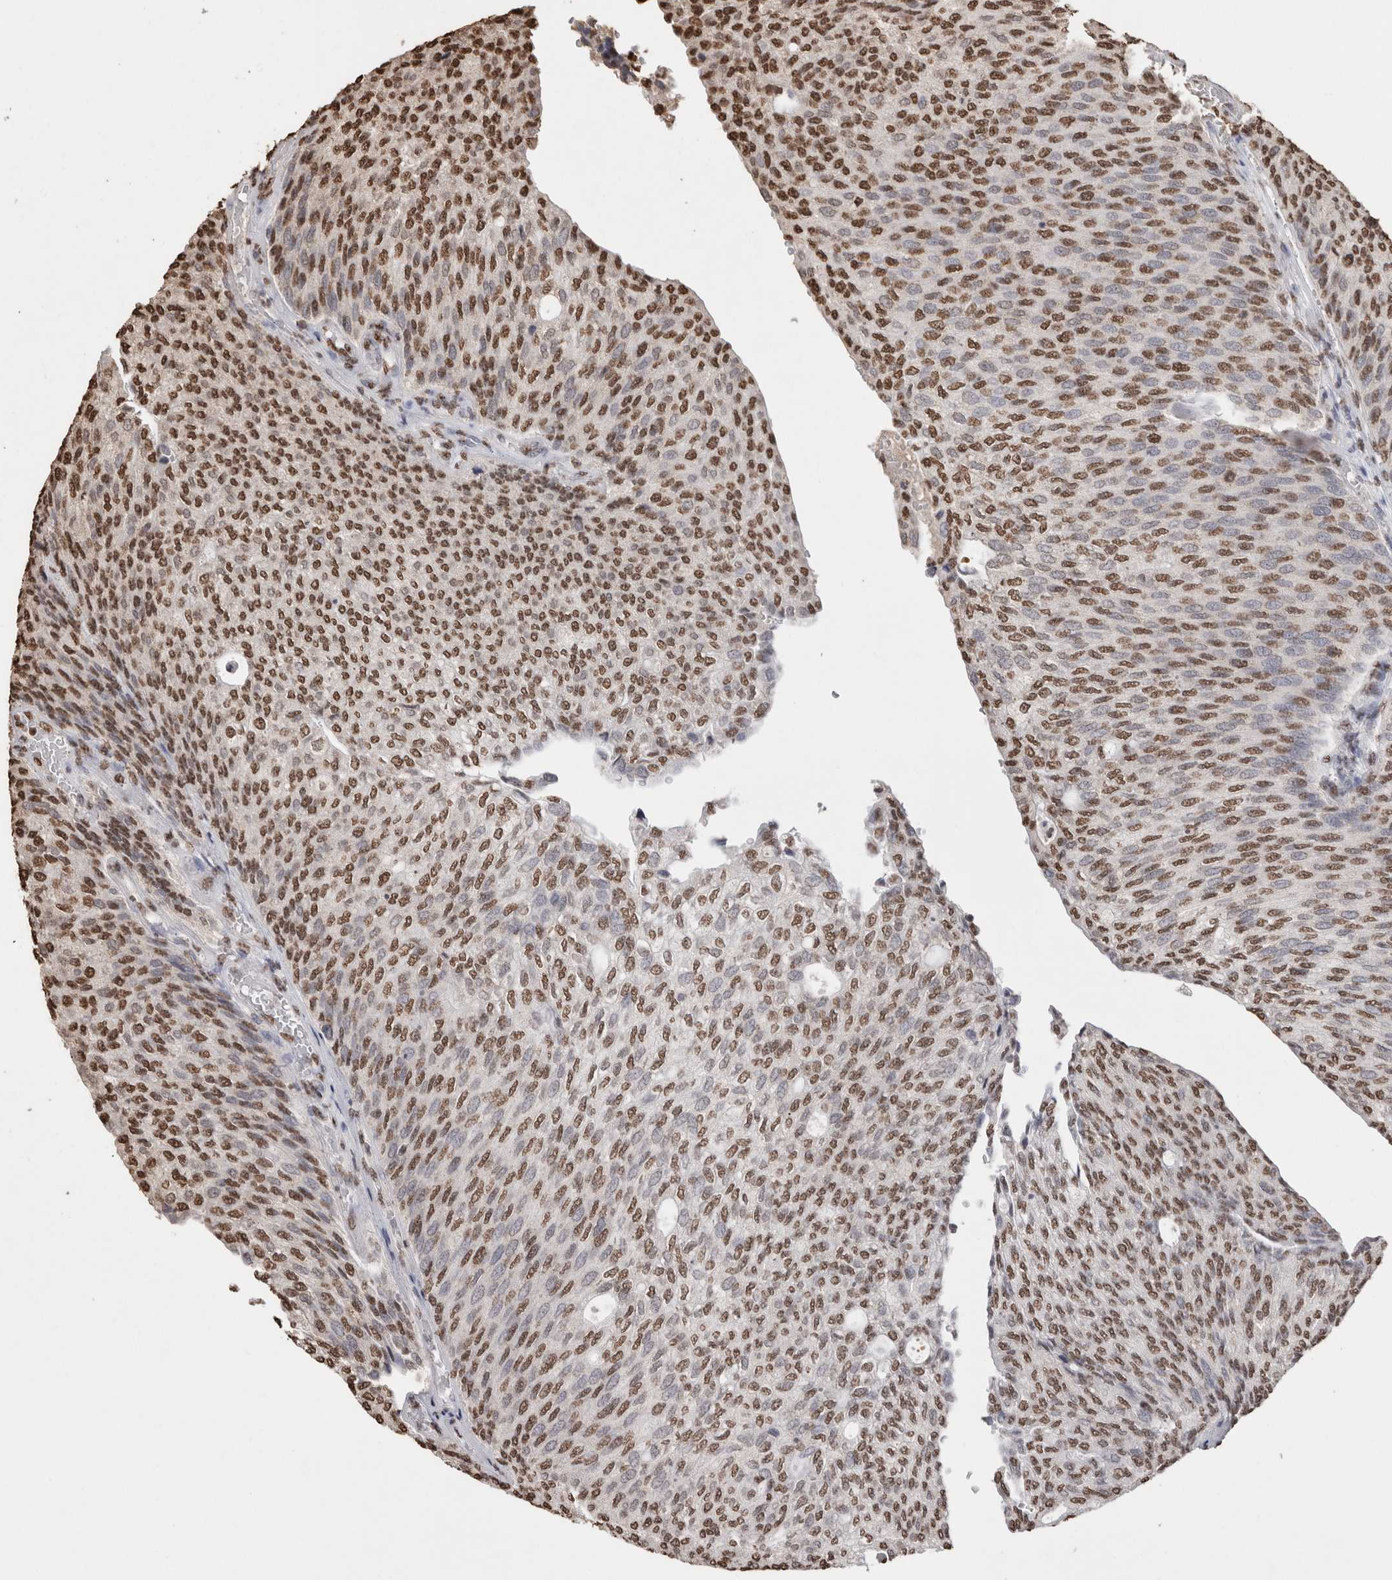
{"staining": {"intensity": "moderate", "quantity": ">75%", "location": "nuclear"}, "tissue": "urothelial cancer", "cell_type": "Tumor cells", "image_type": "cancer", "snomed": [{"axis": "morphology", "description": "Urothelial carcinoma, Low grade"}, {"axis": "topography", "description": "Urinary bladder"}], "caption": "Urothelial carcinoma (low-grade) tissue shows moderate nuclear positivity in about >75% of tumor cells", "gene": "NTHL1", "patient": {"sex": "female", "age": 79}}